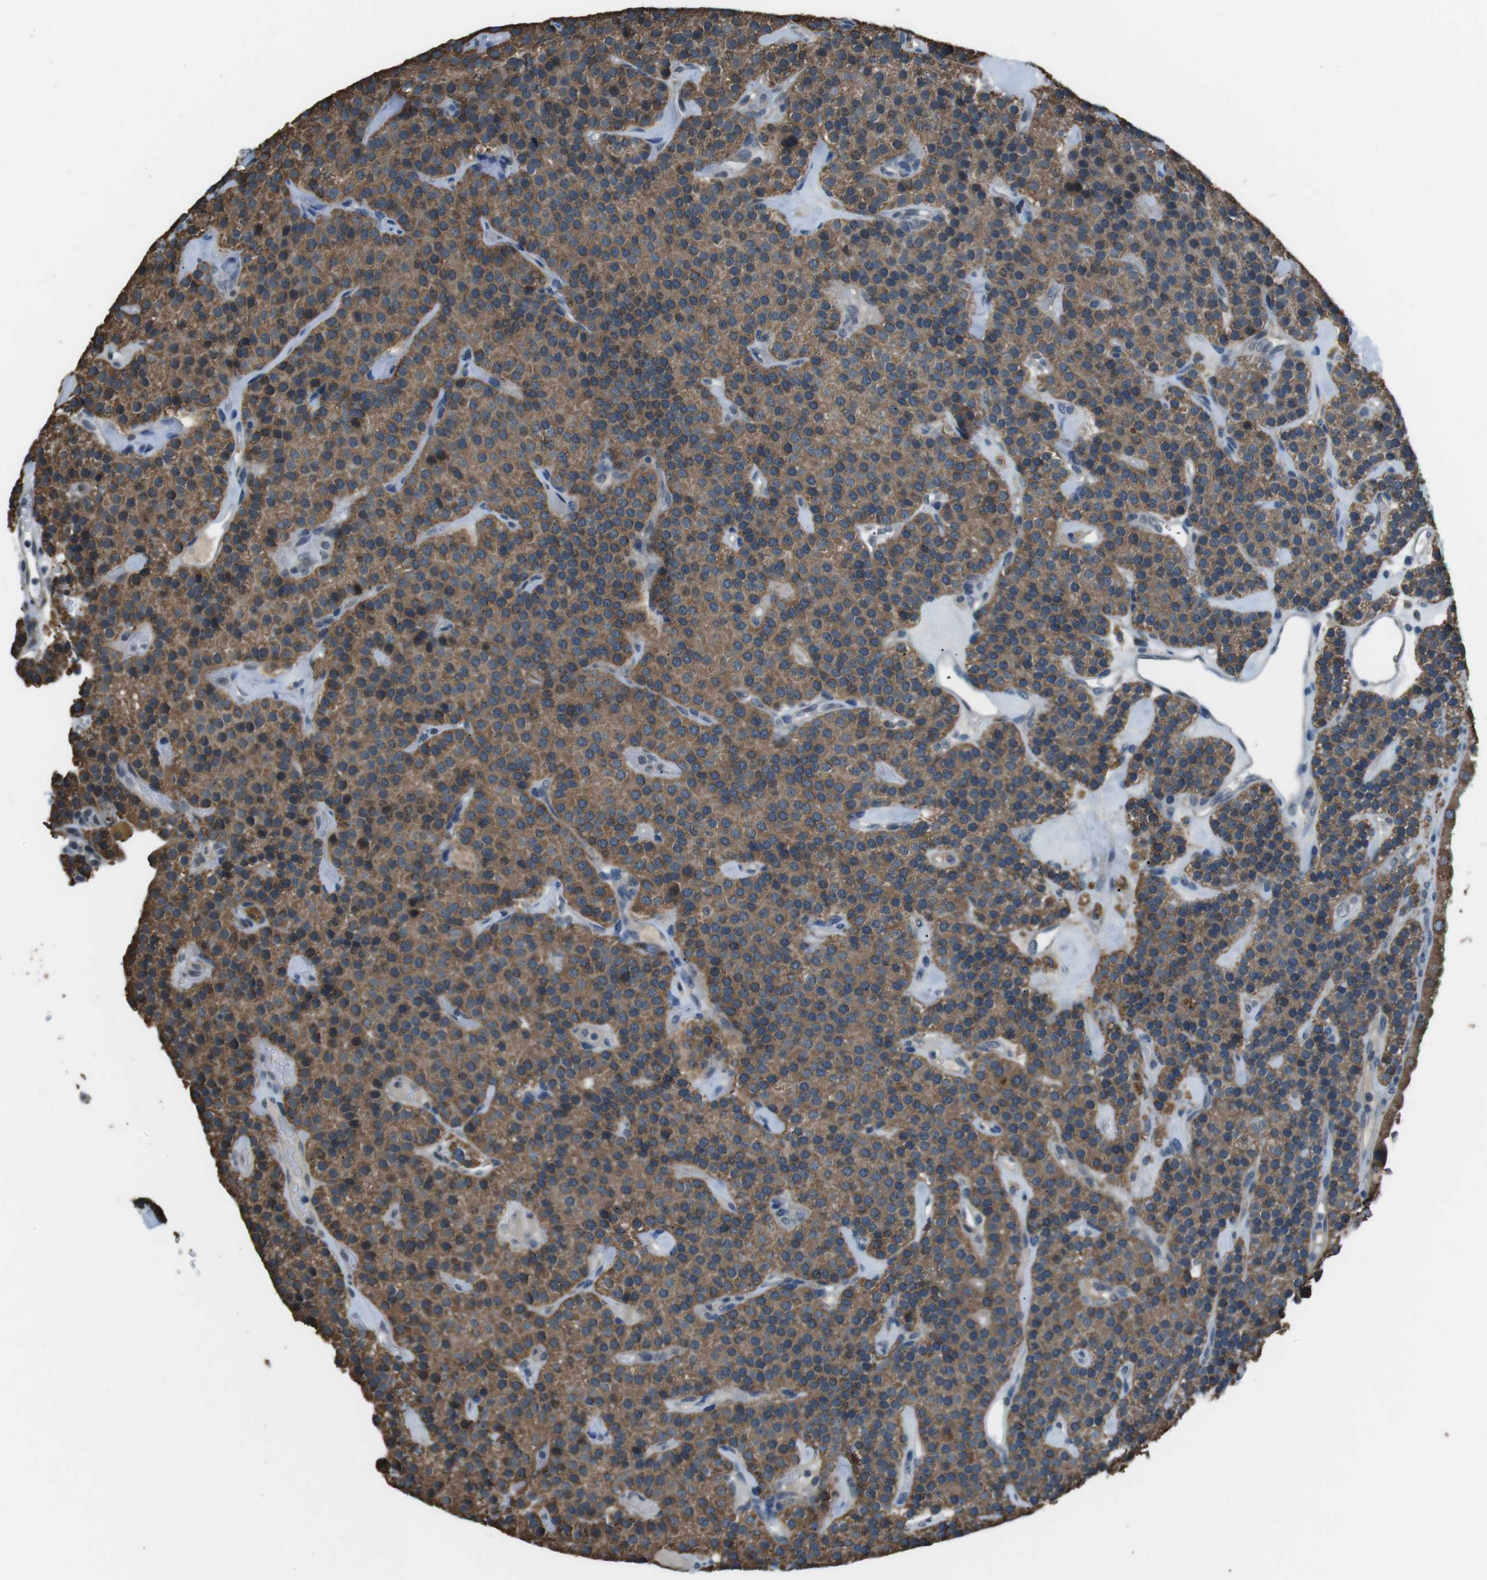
{"staining": {"intensity": "moderate", "quantity": ">75%", "location": "cytoplasmic/membranous"}, "tissue": "parathyroid gland", "cell_type": "Glandular cells", "image_type": "normal", "snomed": [{"axis": "morphology", "description": "Normal tissue, NOS"}, {"axis": "morphology", "description": "Adenoma, NOS"}, {"axis": "topography", "description": "Parathyroid gland"}], "caption": "This photomicrograph shows IHC staining of unremarkable parathyroid gland, with medium moderate cytoplasmic/membranous positivity in approximately >75% of glandular cells.", "gene": "FAM3B", "patient": {"sex": "female", "age": 86}}